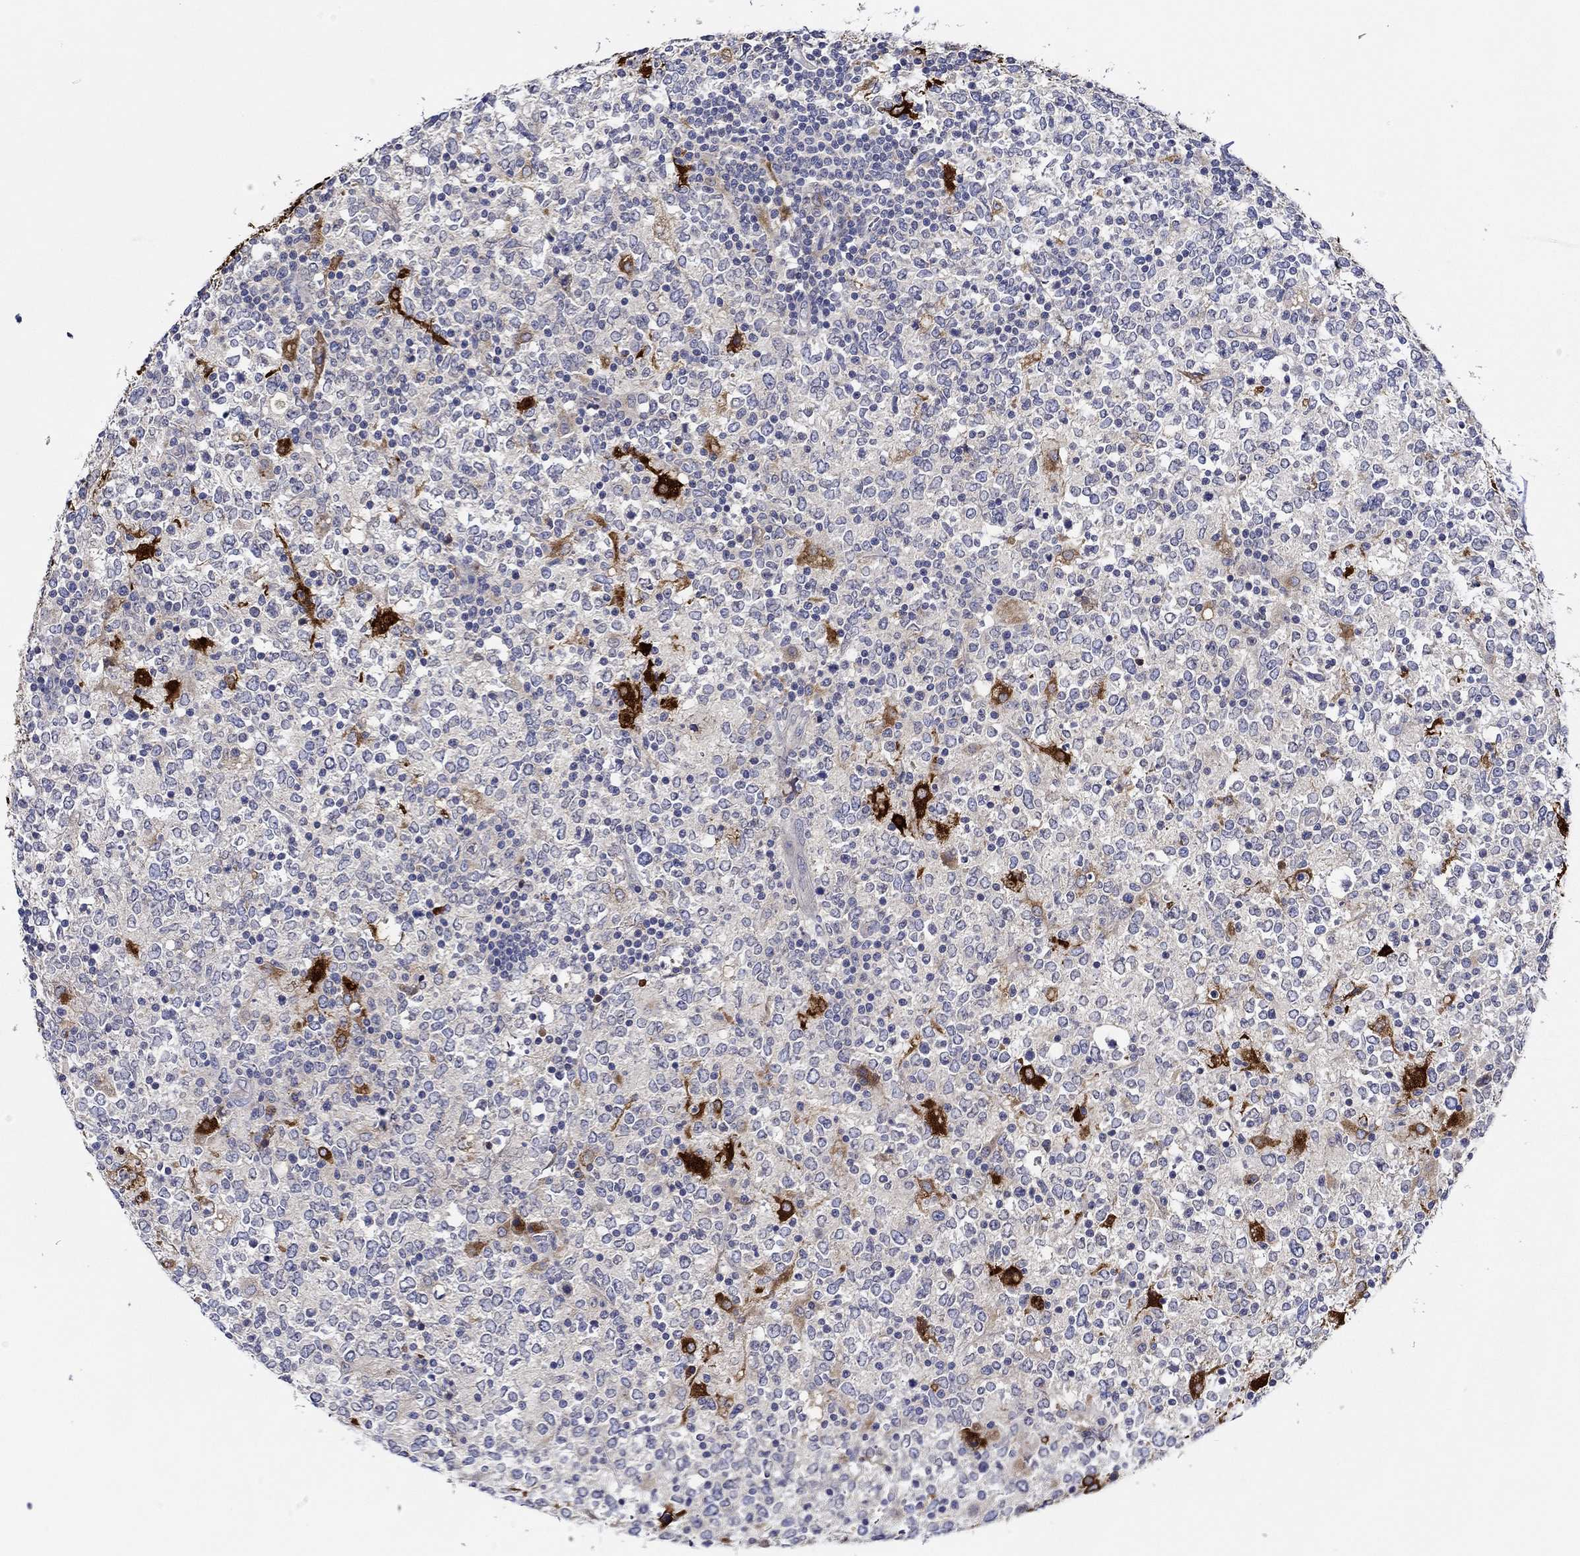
{"staining": {"intensity": "negative", "quantity": "none", "location": "none"}, "tissue": "lymphoma", "cell_type": "Tumor cells", "image_type": "cancer", "snomed": [{"axis": "morphology", "description": "Malignant lymphoma, non-Hodgkin's type, High grade"}, {"axis": "topography", "description": "Lymph node"}], "caption": "DAB immunohistochemical staining of high-grade malignant lymphoma, non-Hodgkin's type reveals no significant staining in tumor cells.", "gene": "CHIT1", "patient": {"sex": "female", "age": 84}}